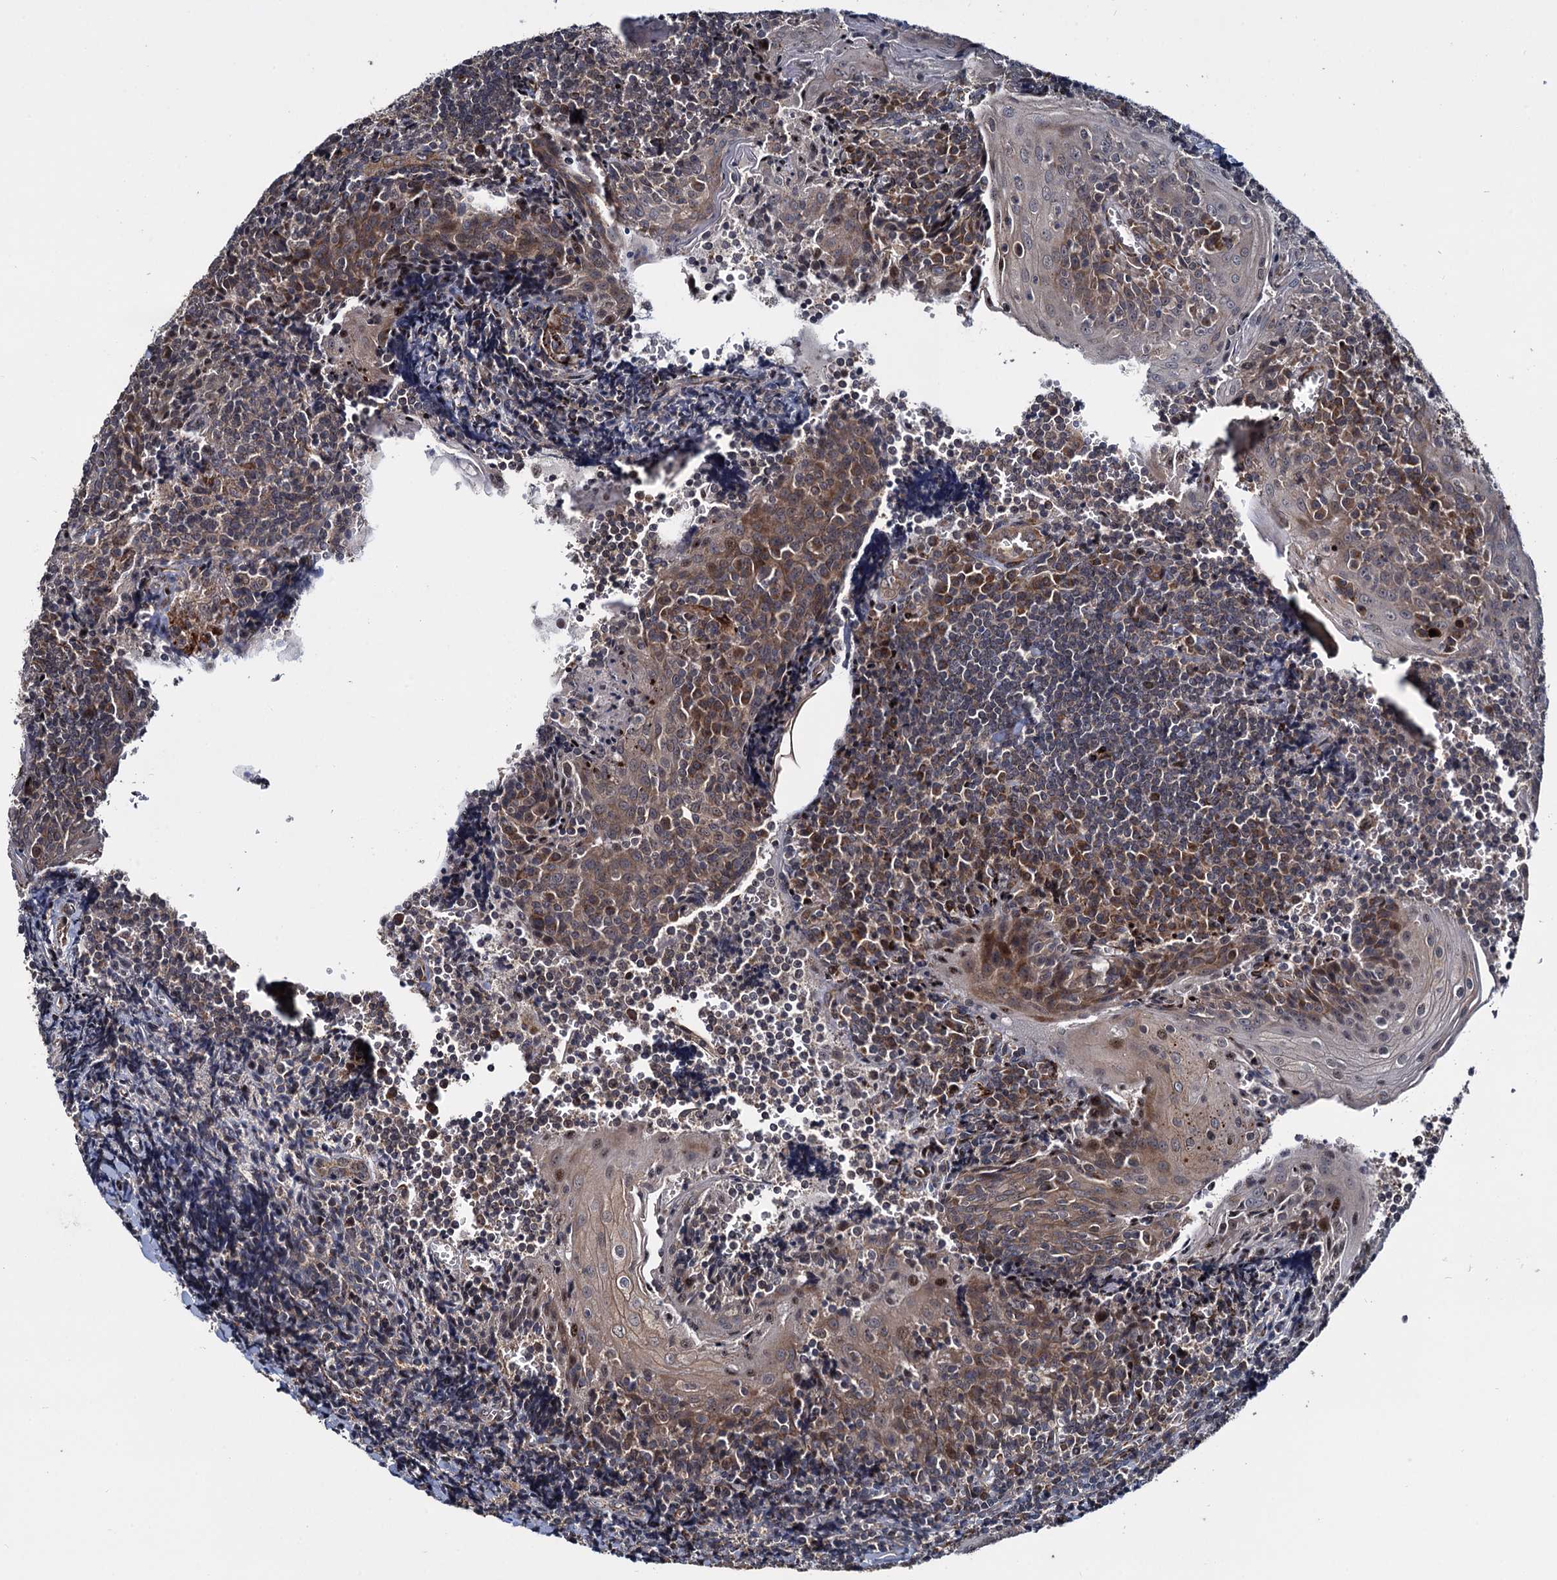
{"staining": {"intensity": "weak", "quantity": "25%-75%", "location": "cytoplasmic/membranous"}, "tissue": "tonsil", "cell_type": "Germinal center cells", "image_type": "normal", "snomed": [{"axis": "morphology", "description": "Normal tissue, NOS"}, {"axis": "topography", "description": "Tonsil"}], "caption": "IHC (DAB (3,3'-diaminobenzidine)) staining of normal tonsil demonstrates weak cytoplasmic/membranous protein expression in approximately 25%-75% of germinal center cells.", "gene": "ARHGAP42", "patient": {"sex": "male", "age": 27}}